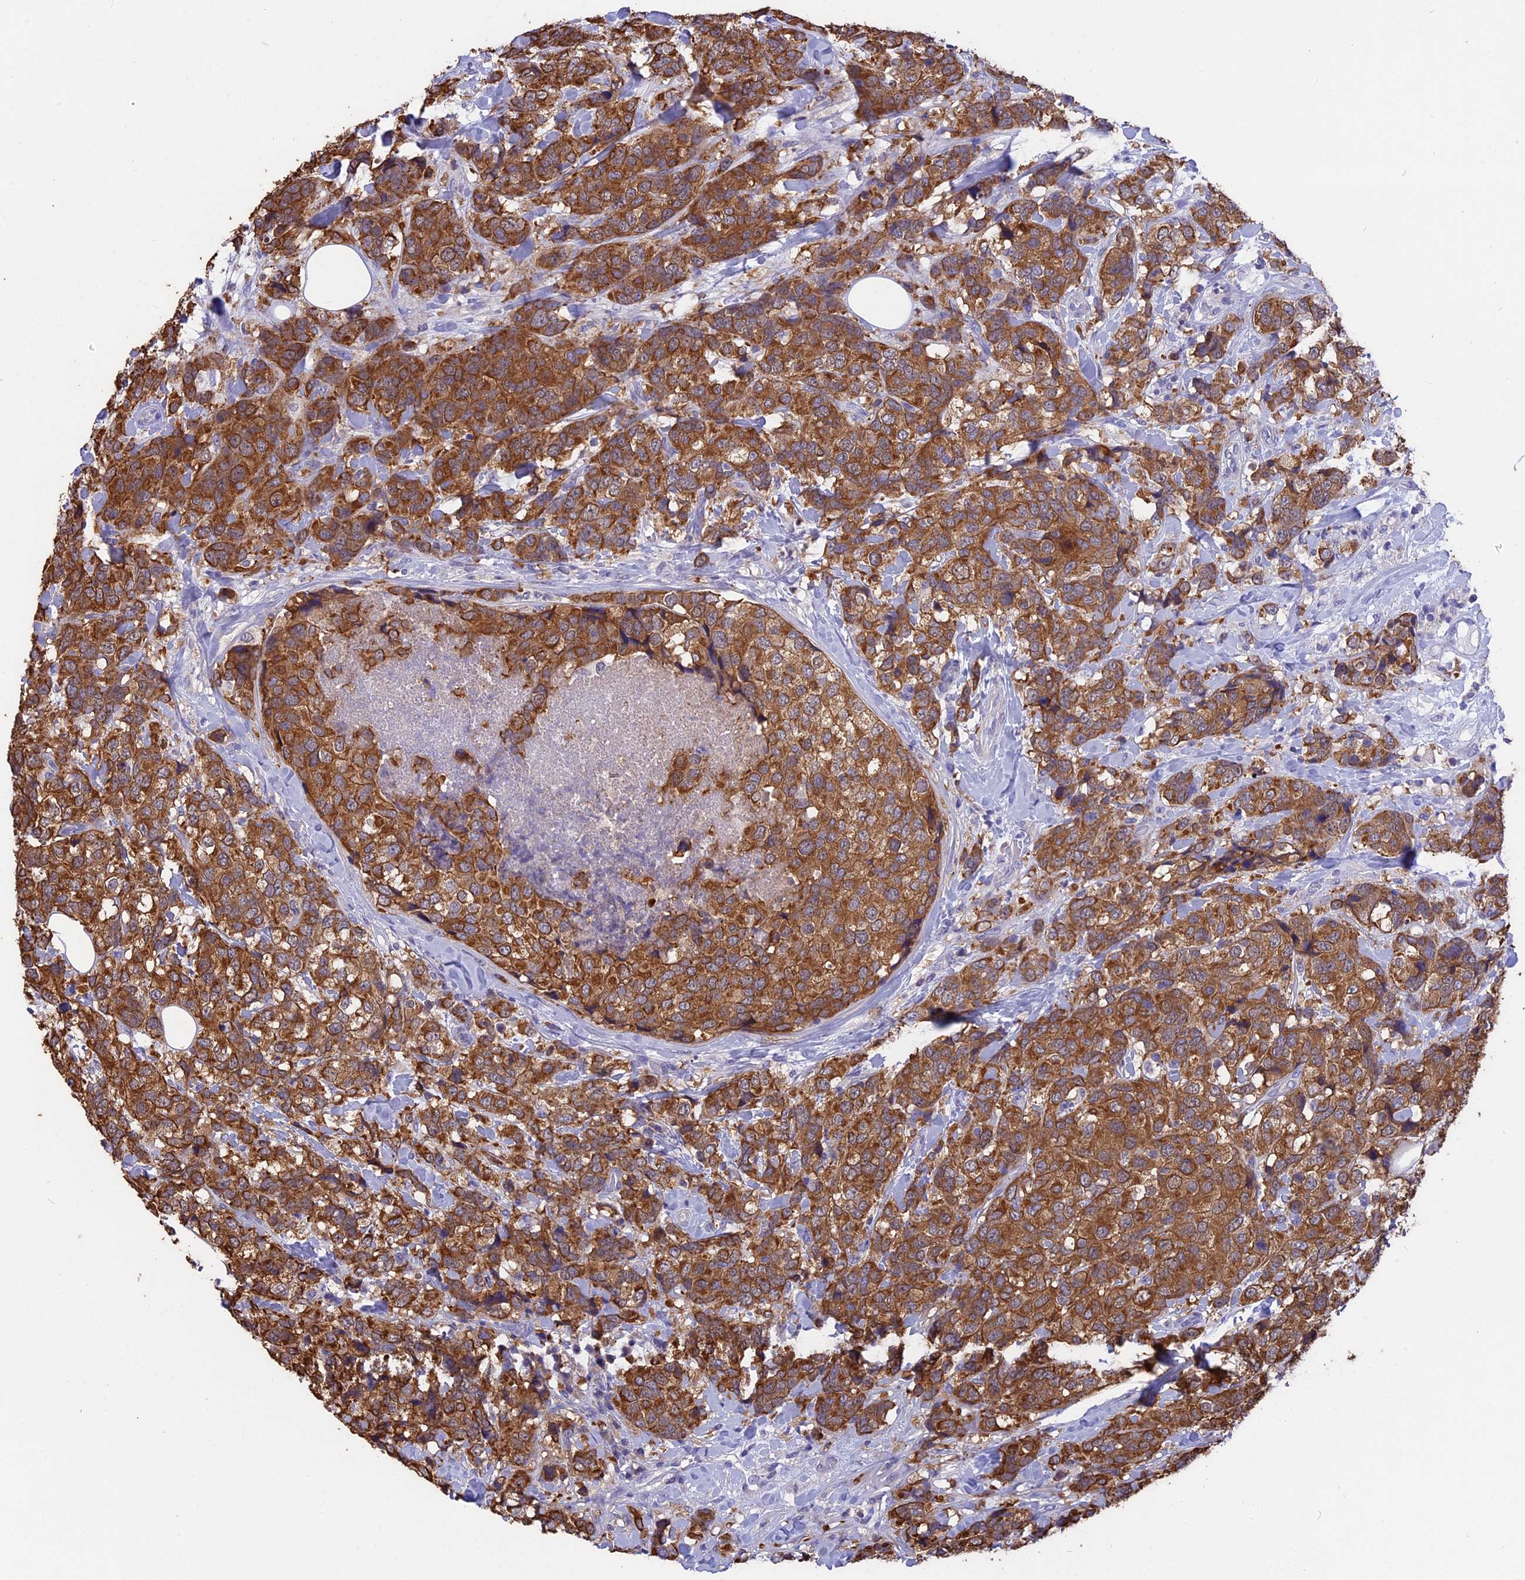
{"staining": {"intensity": "strong", "quantity": ">75%", "location": "cytoplasmic/membranous"}, "tissue": "breast cancer", "cell_type": "Tumor cells", "image_type": "cancer", "snomed": [{"axis": "morphology", "description": "Lobular carcinoma"}, {"axis": "topography", "description": "Breast"}], "caption": "Immunohistochemistry (IHC) image of lobular carcinoma (breast) stained for a protein (brown), which demonstrates high levels of strong cytoplasmic/membranous positivity in about >75% of tumor cells.", "gene": "STUB1", "patient": {"sex": "female", "age": 59}}